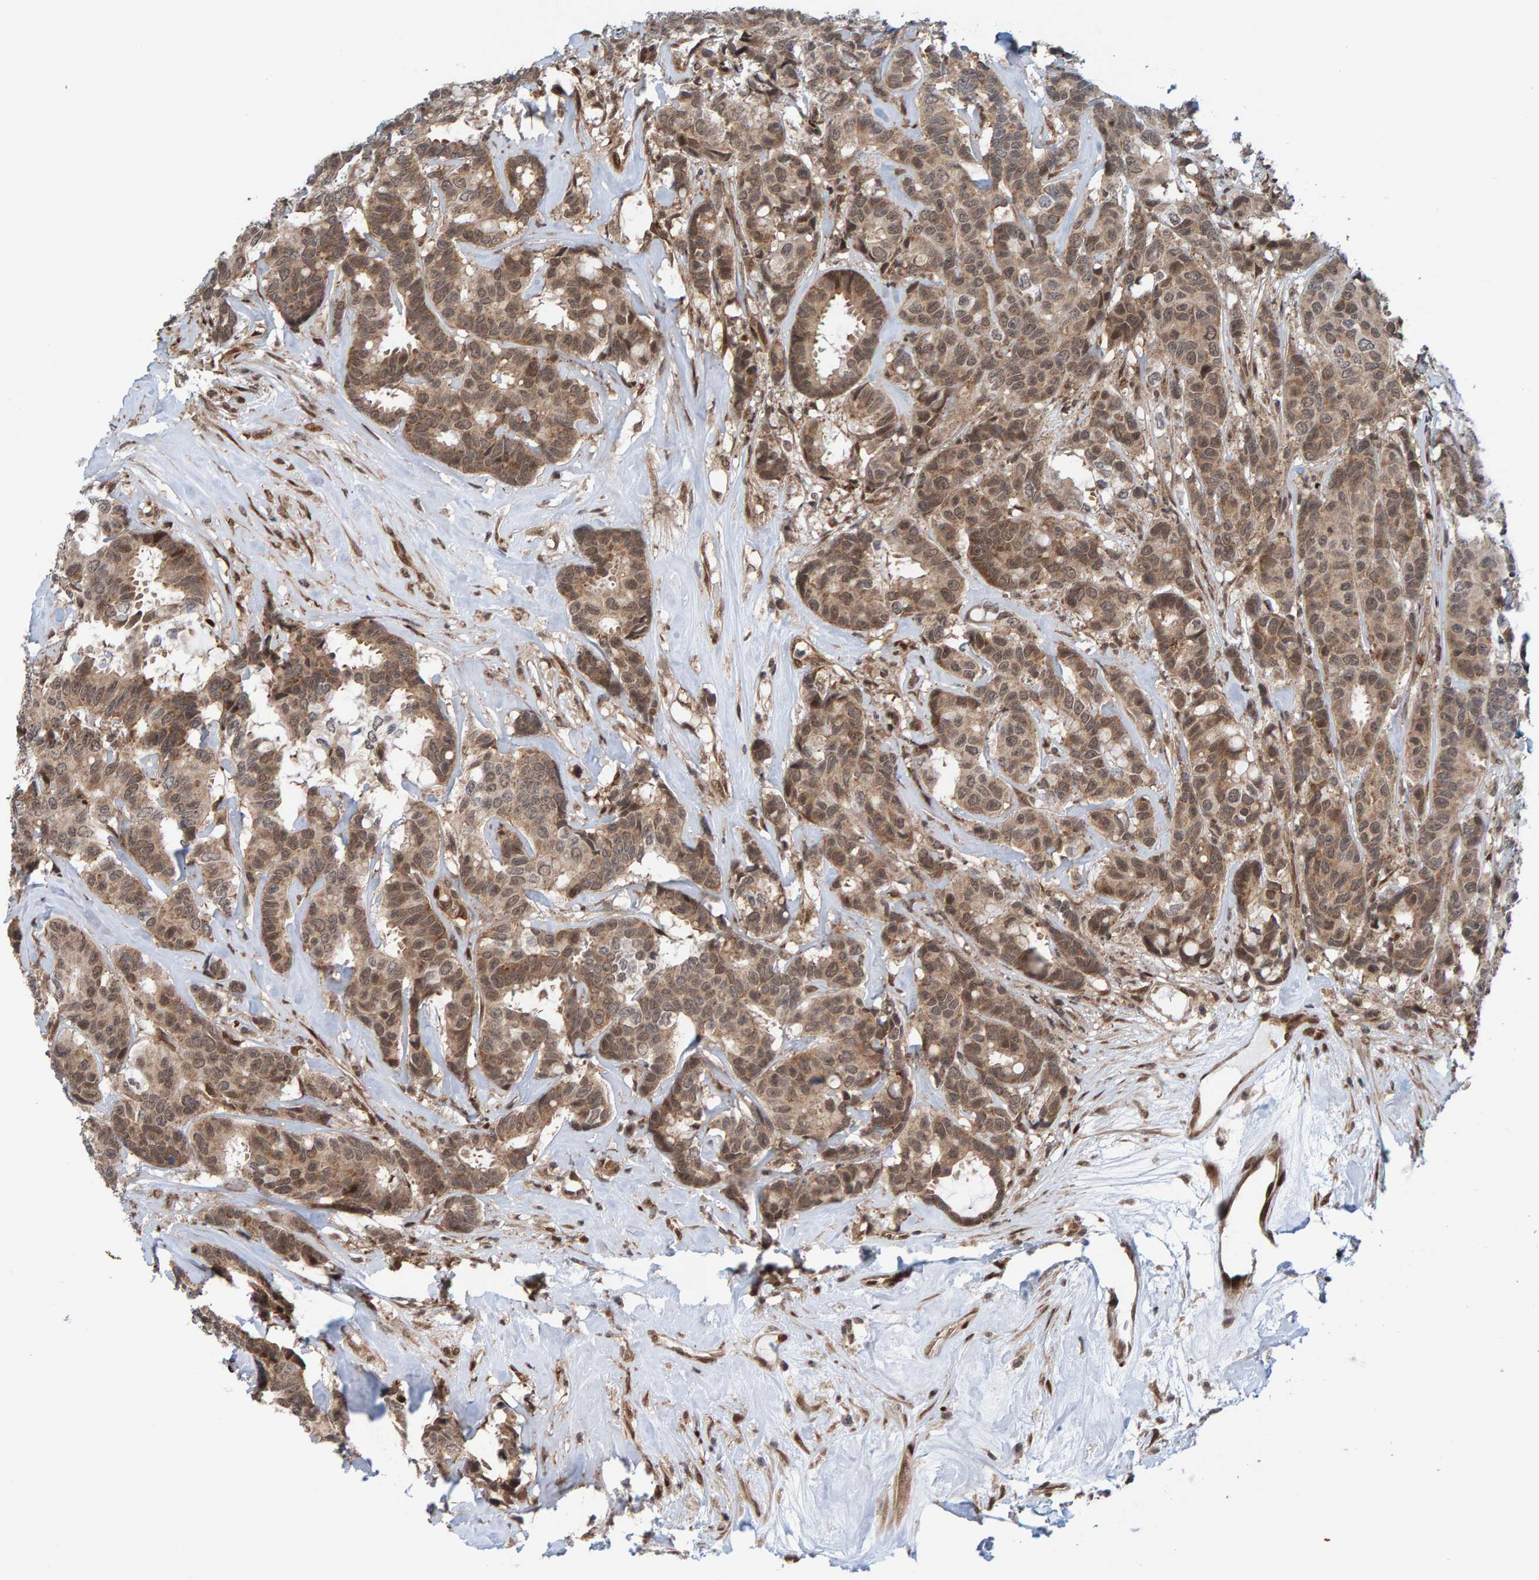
{"staining": {"intensity": "weak", "quantity": ">75%", "location": "cytoplasmic/membranous,nuclear"}, "tissue": "breast cancer", "cell_type": "Tumor cells", "image_type": "cancer", "snomed": [{"axis": "morphology", "description": "Duct carcinoma"}, {"axis": "topography", "description": "Breast"}], "caption": "Invasive ductal carcinoma (breast) stained for a protein displays weak cytoplasmic/membranous and nuclear positivity in tumor cells.", "gene": "ZNF366", "patient": {"sex": "female", "age": 87}}